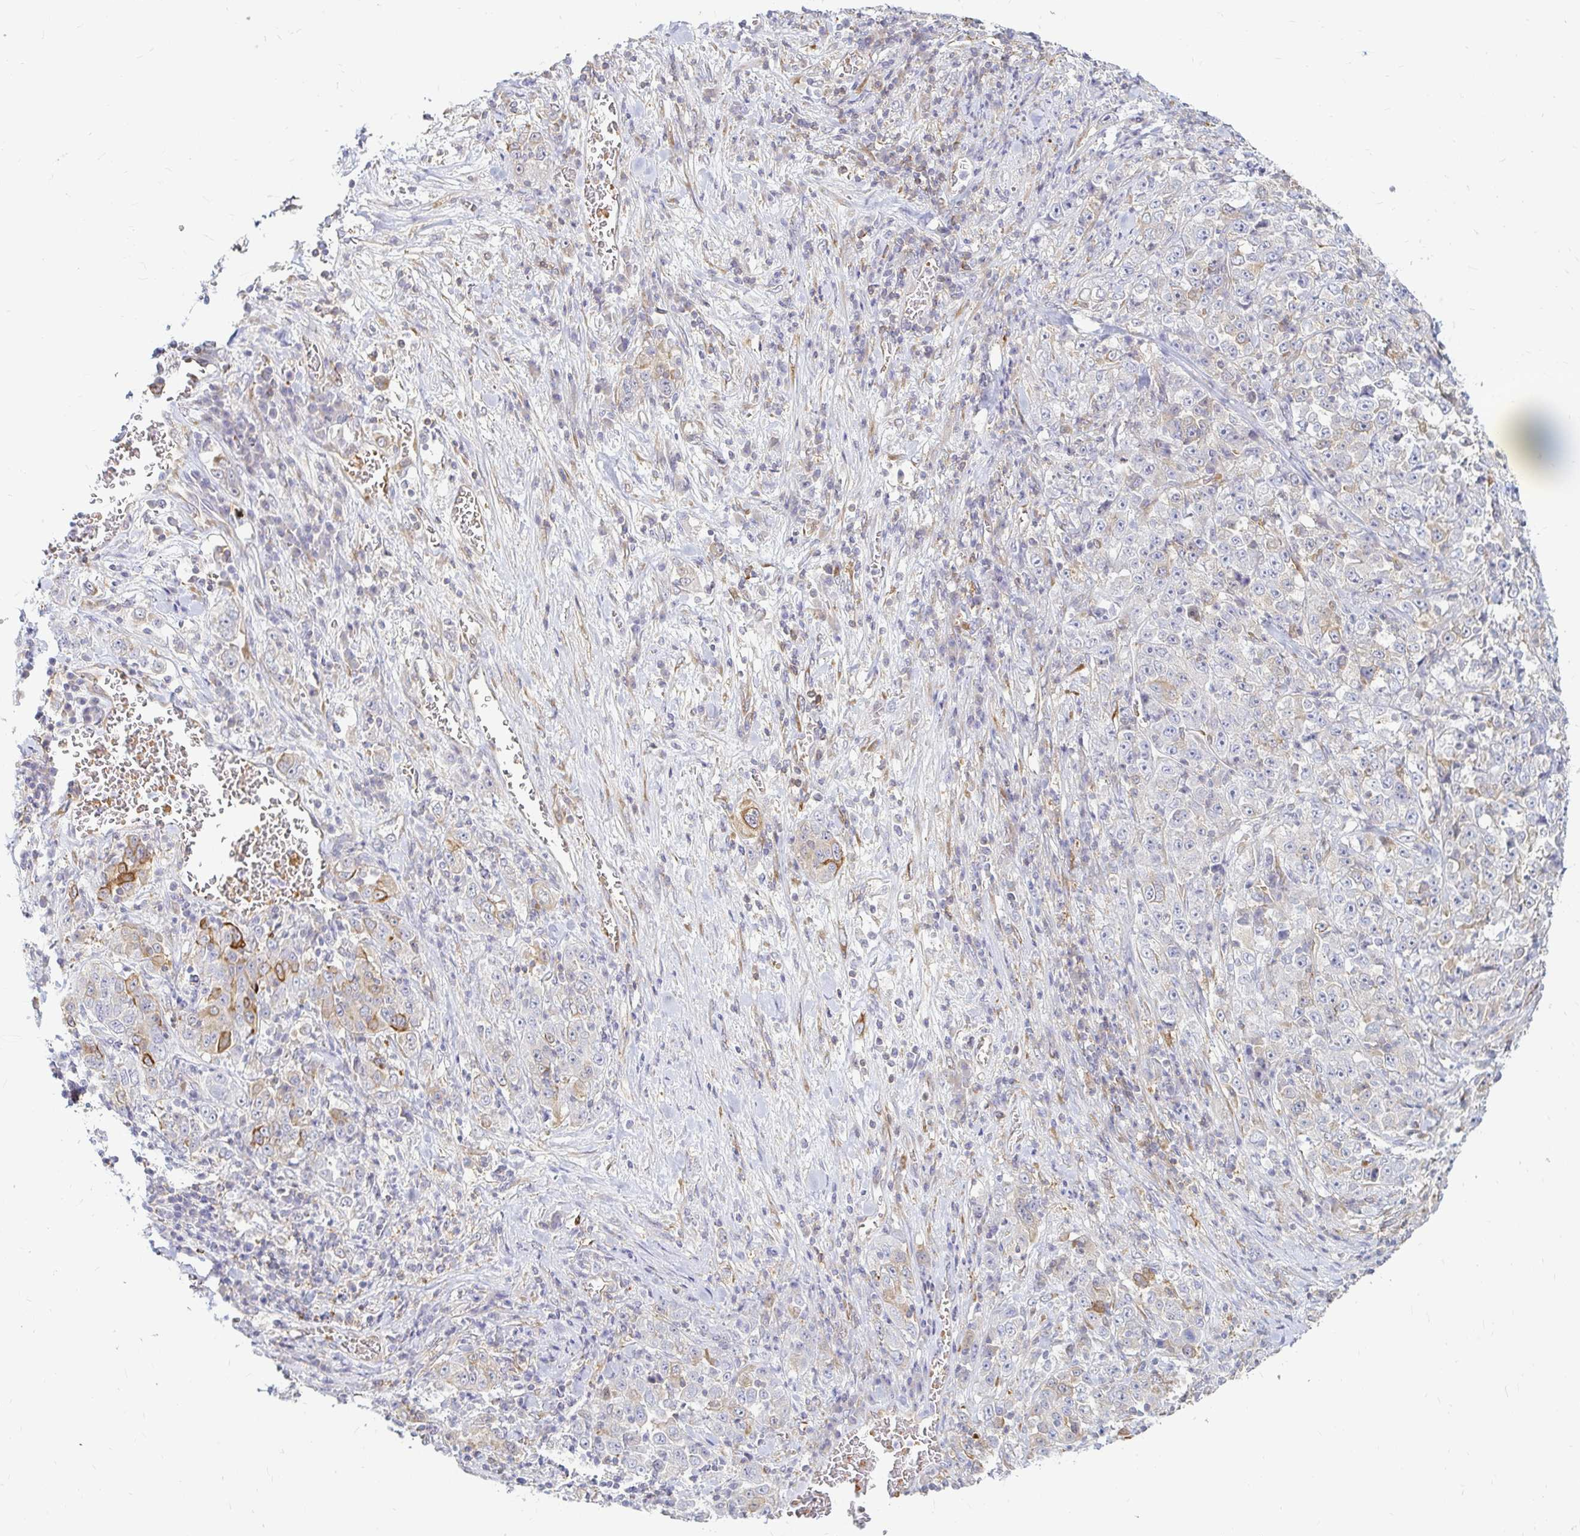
{"staining": {"intensity": "moderate", "quantity": "<25%", "location": "cytoplasmic/membranous"}, "tissue": "stomach cancer", "cell_type": "Tumor cells", "image_type": "cancer", "snomed": [{"axis": "morphology", "description": "Normal tissue, NOS"}, {"axis": "morphology", "description": "Adenocarcinoma, NOS"}, {"axis": "topography", "description": "Stomach, upper"}, {"axis": "topography", "description": "Stomach"}], "caption": "The image shows immunohistochemical staining of adenocarcinoma (stomach). There is moderate cytoplasmic/membranous expression is seen in approximately <25% of tumor cells.", "gene": "CAST", "patient": {"sex": "male", "age": 59}}